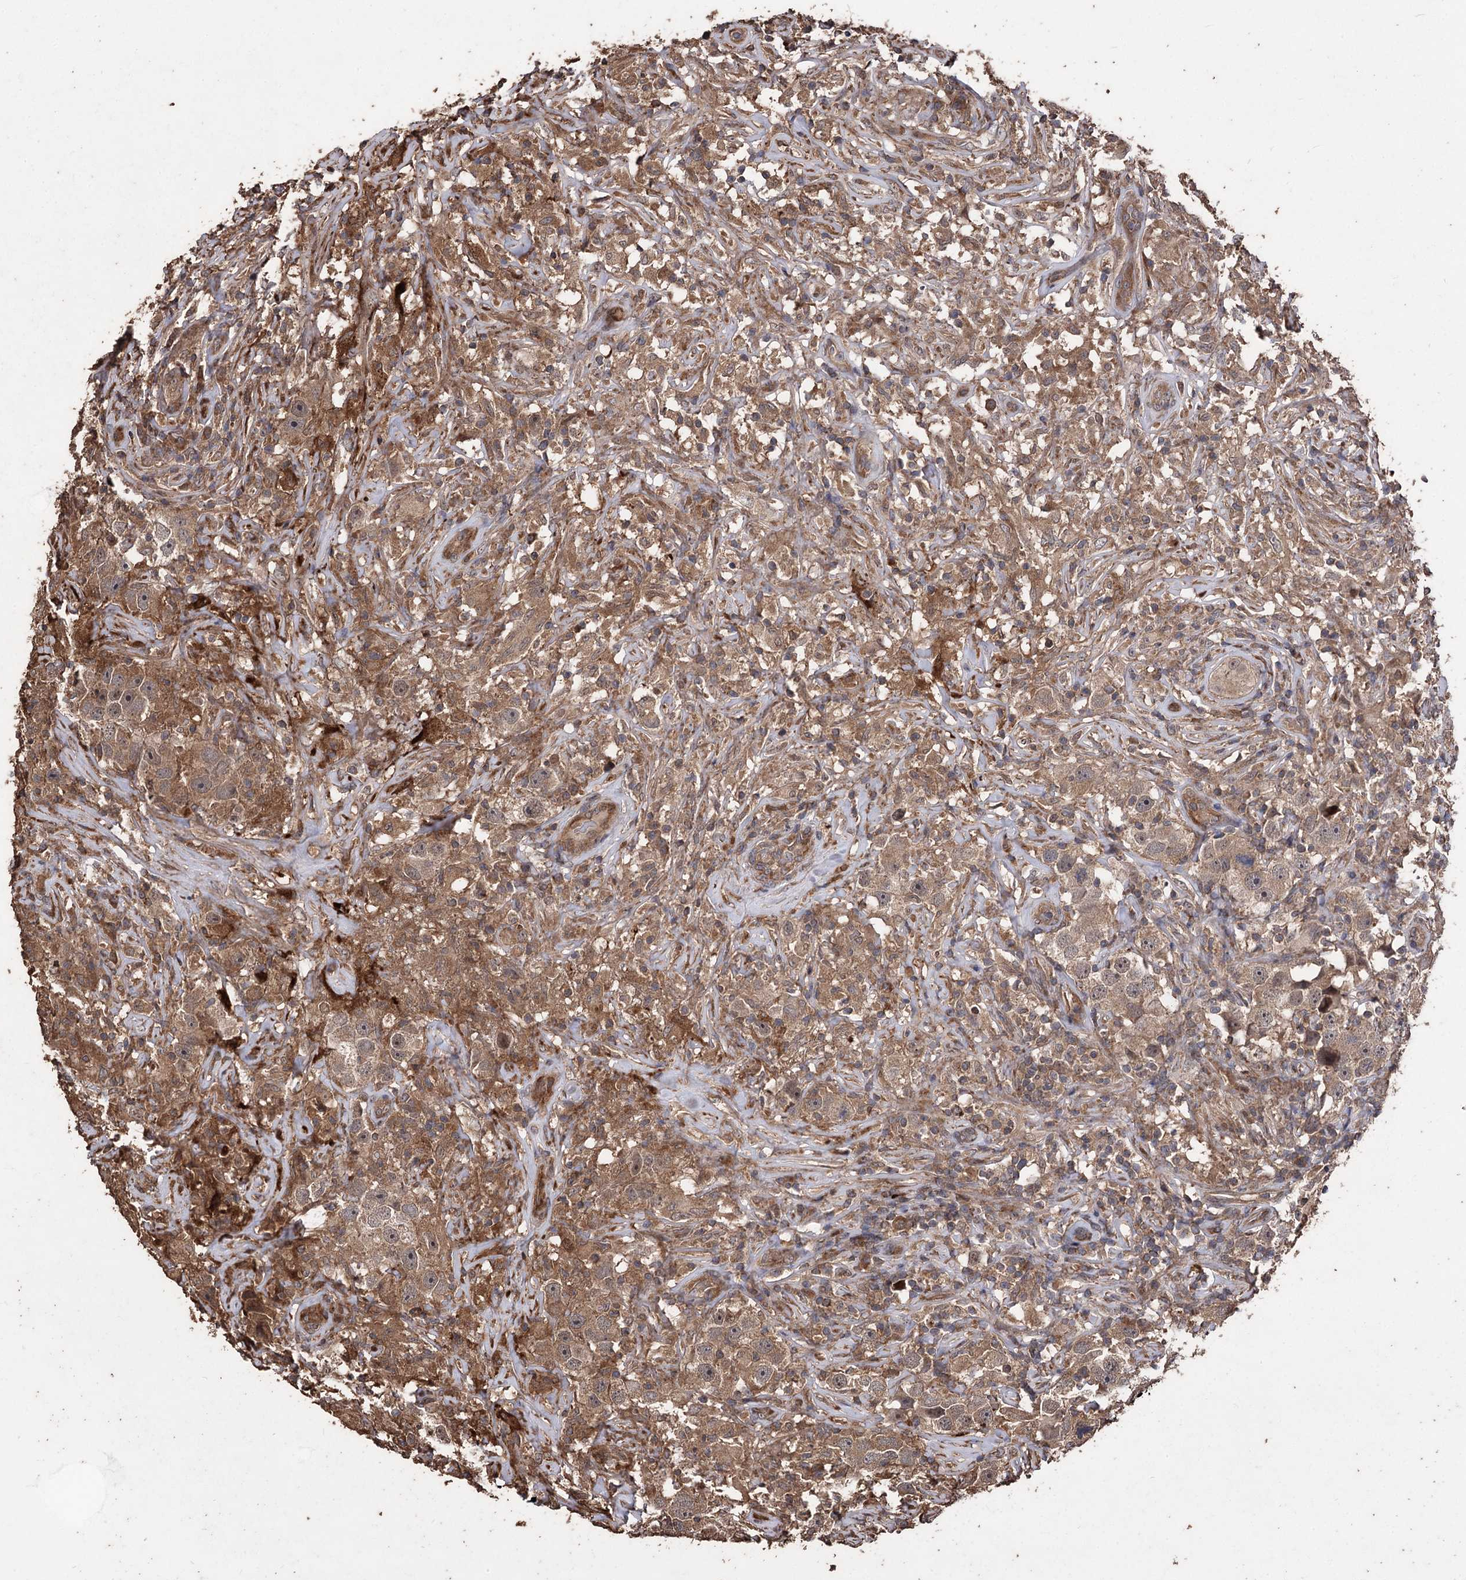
{"staining": {"intensity": "moderate", "quantity": ">75%", "location": "cytoplasmic/membranous"}, "tissue": "testis cancer", "cell_type": "Tumor cells", "image_type": "cancer", "snomed": [{"axis": "morphology", "description": "Seminoma, NOS"}, {"axis": "topography", "description": "Testis"}], "caption": "A photomicrograph of testis cancer (seminoma) stained for a protein reveals moderate cytoplasmic/membranous brown staining in tumor cells.", "gene": "RASSF3", "patient": {"sex": "male", "age": 49}}